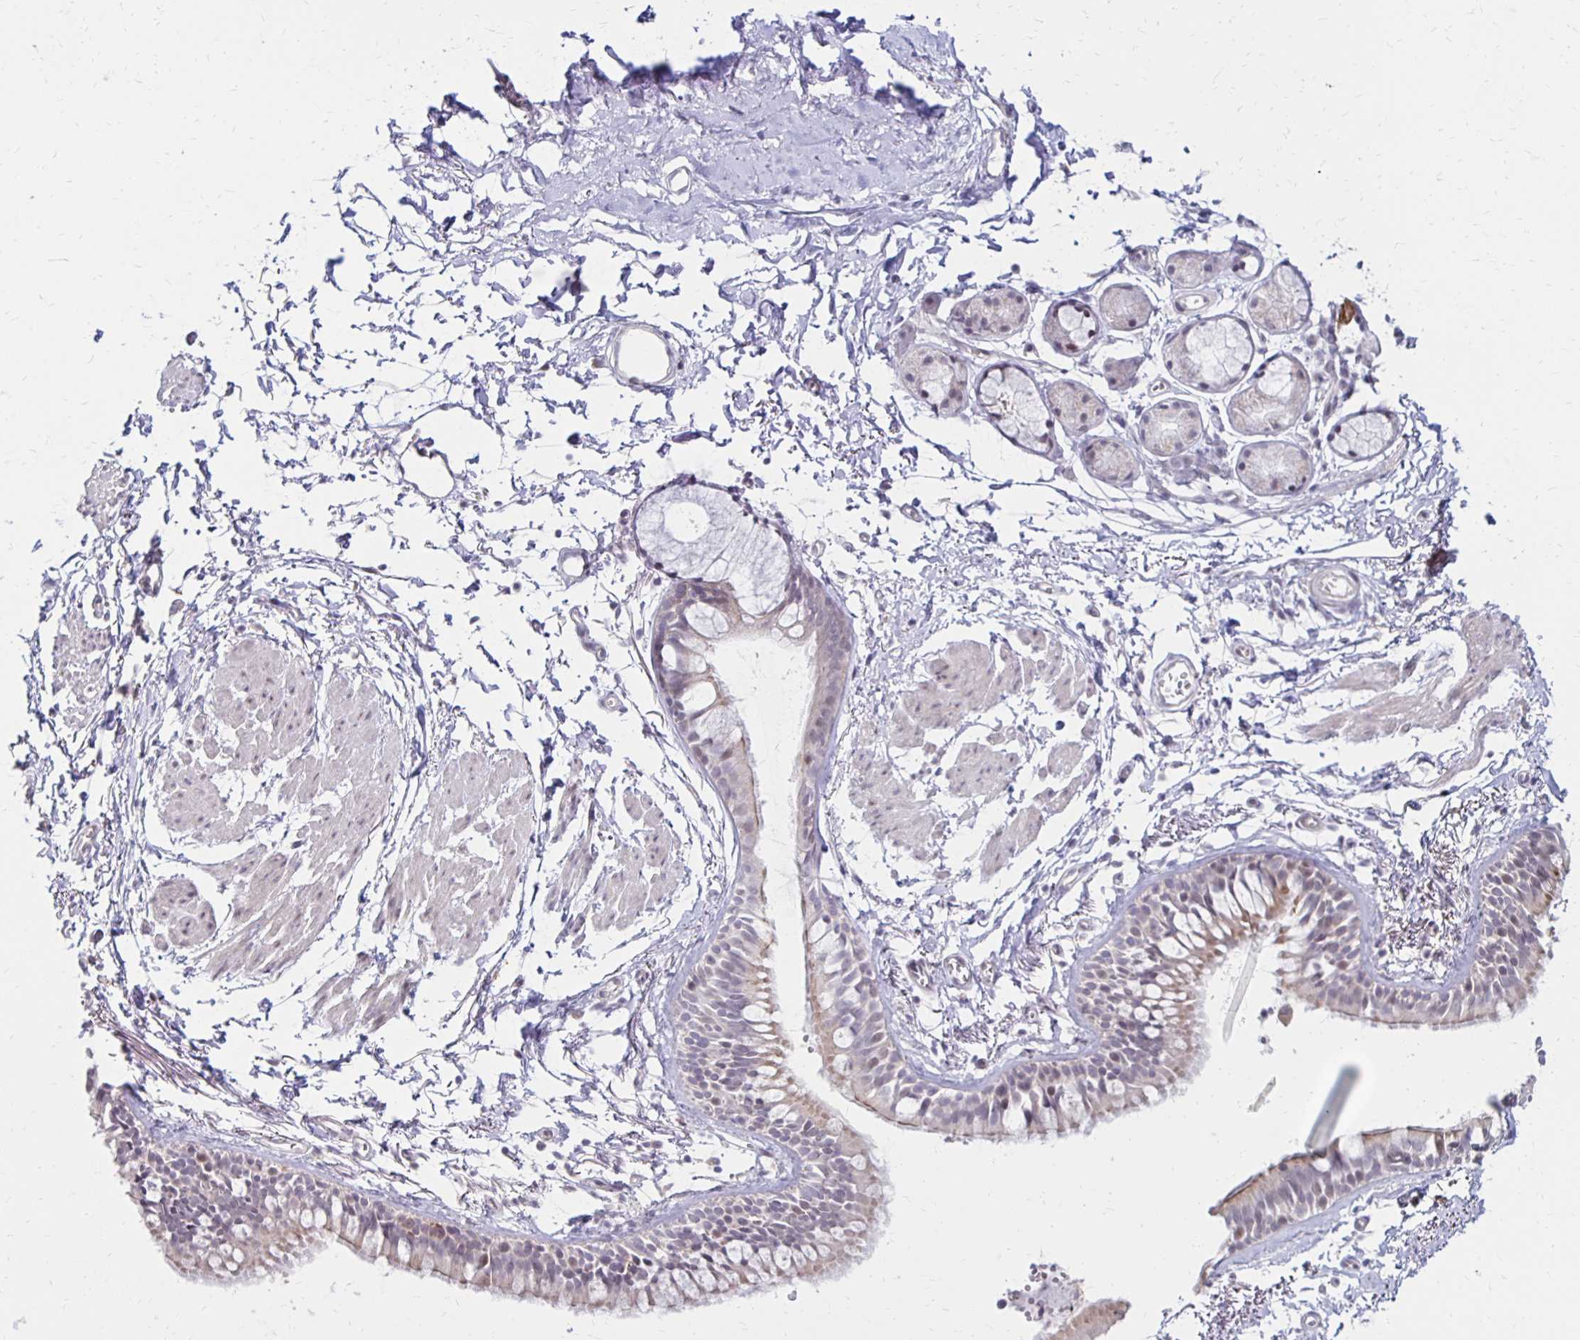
{"staining": {"intensity": "weak", "quantity": "<25%", "location": "cytoplasmic/membranous"}, "tissue": "bronchus", "cell_type": "Respiratory epithelial cells", "image_type": "normal", "snomed": [{"axis": "morphology", "description": "Normal tissue, NOS"}, {"axis": "topography", "description": "Cartilage tissue"}, {"axis": "topography", "description": "Bronchus"}, {"axis": "topography", "description": "Peripheral nerve tissue"}], "caption": "Immunohistochemistry (IHC) of unremarkable bronchus reveals no positivity in respiratory epithelial cells.", "gene": "DAGLA", "patient": {"sex": "female", "age": 59}}